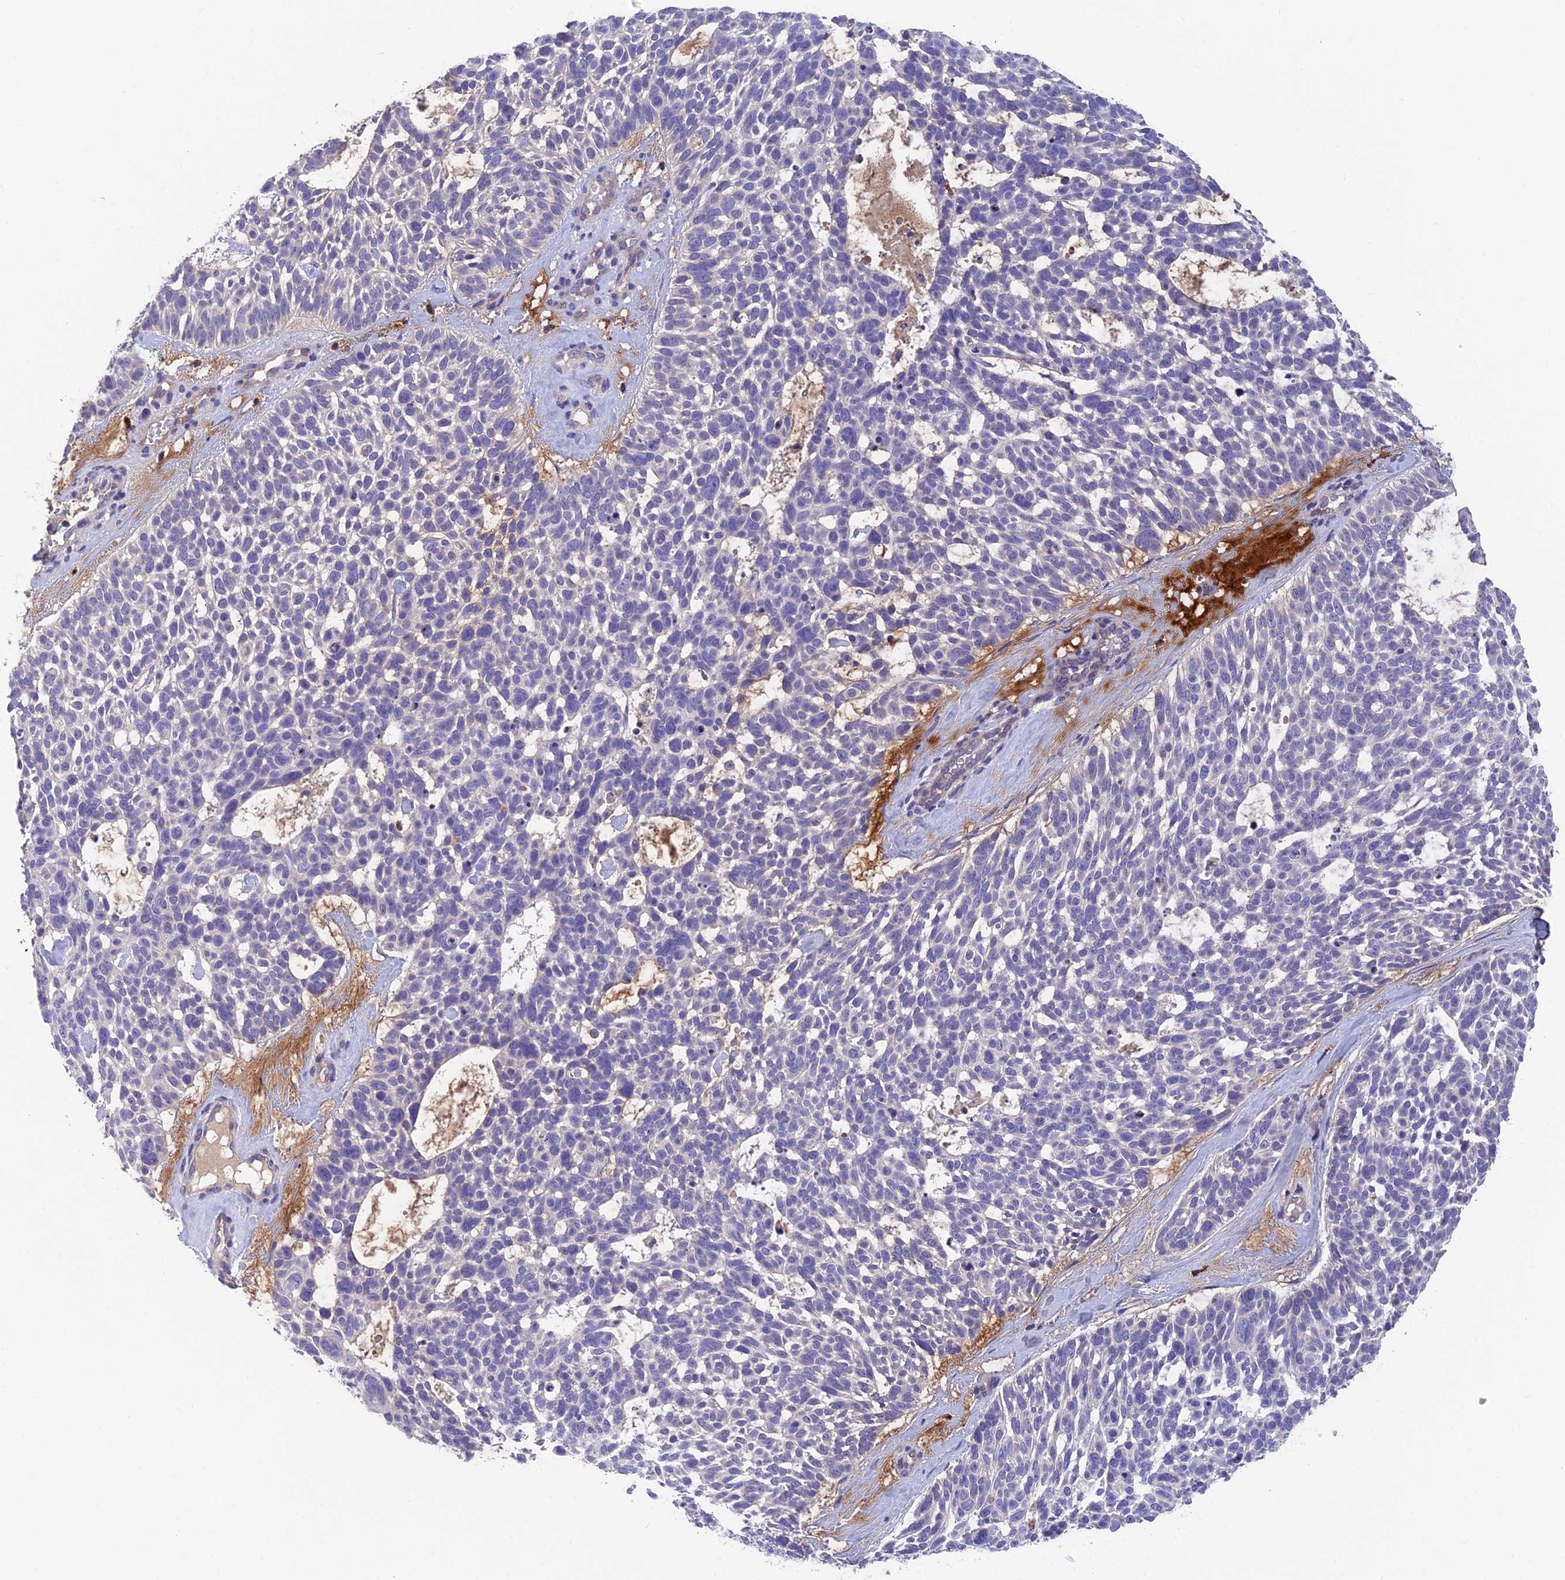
{"staining": {"intensity": "negative", "quantity": "none", "location": "none"}, "tissue": "skin cancer", "cell_type": "Tumor cells", "image_type": "cancer", "snomed": [{"axis": "morphology", "description": "Basal cell carcinoma"}, {"axis": "topography", "description": "Skin"}], "caption": "High power microscopy photomicrograph of an IHC image of skin basal cell carcinoma, revealing no significant expression in tumor cells.", "gene": "ADAMTS13", "patient": {"sex": "male", "age": 88}}